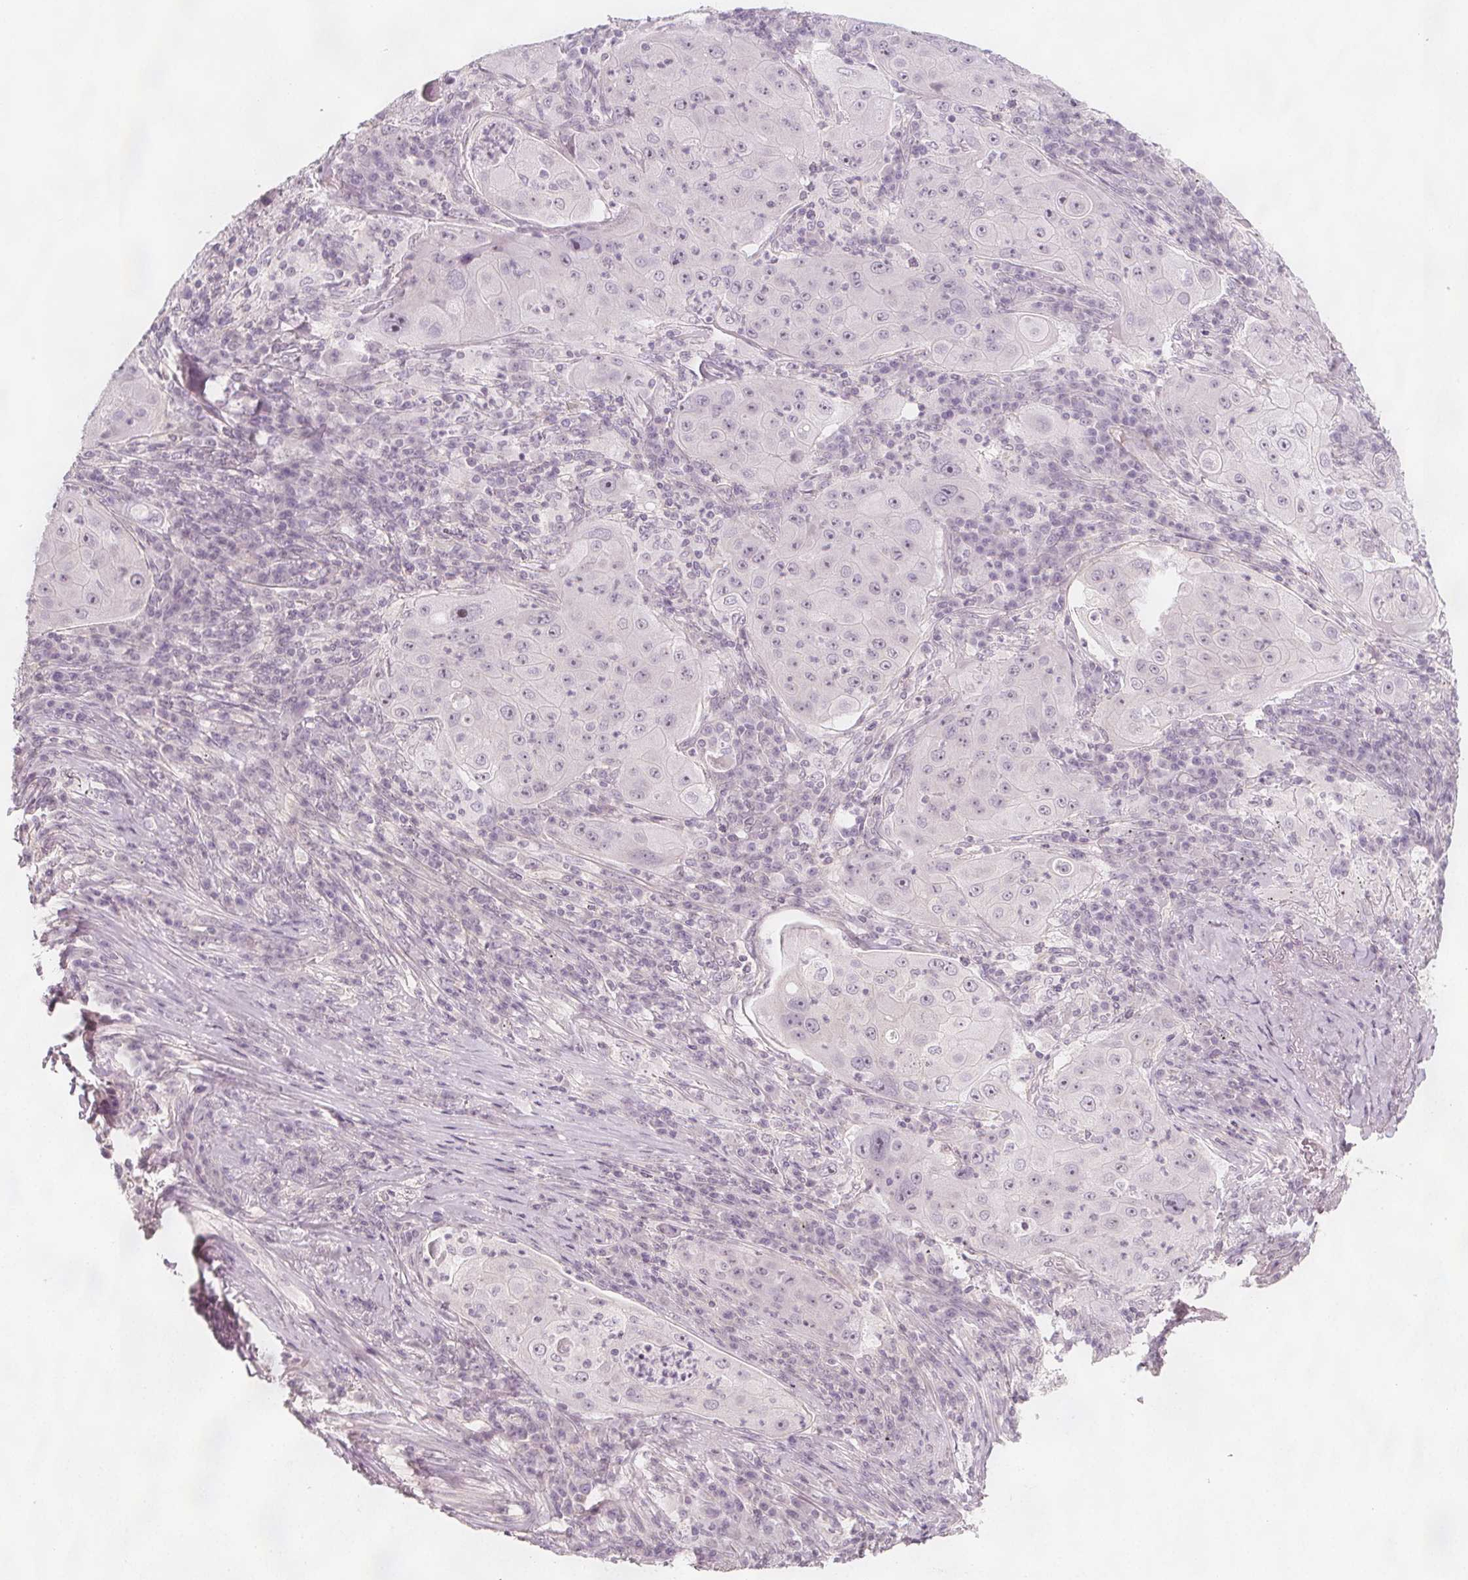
{"staining": {"intensity": "negative", "quantity": "none", "location": "none"}, "tissue": "lung cancer", "cell_type": "Tumor cells", "image_type": "cancer", "snomed": [{"axis": "morphology", "description": "Squamous cell carcinoma, NOS"}, {"axis": "topography", "description": "Lung"}], "caption": "Human squamous cell carcinoma (lung) stained for a protein using IHC reveals no expression in tumor cells.", "gene": "C1orf167", "patient": {"sex": "female", "age": 59}}